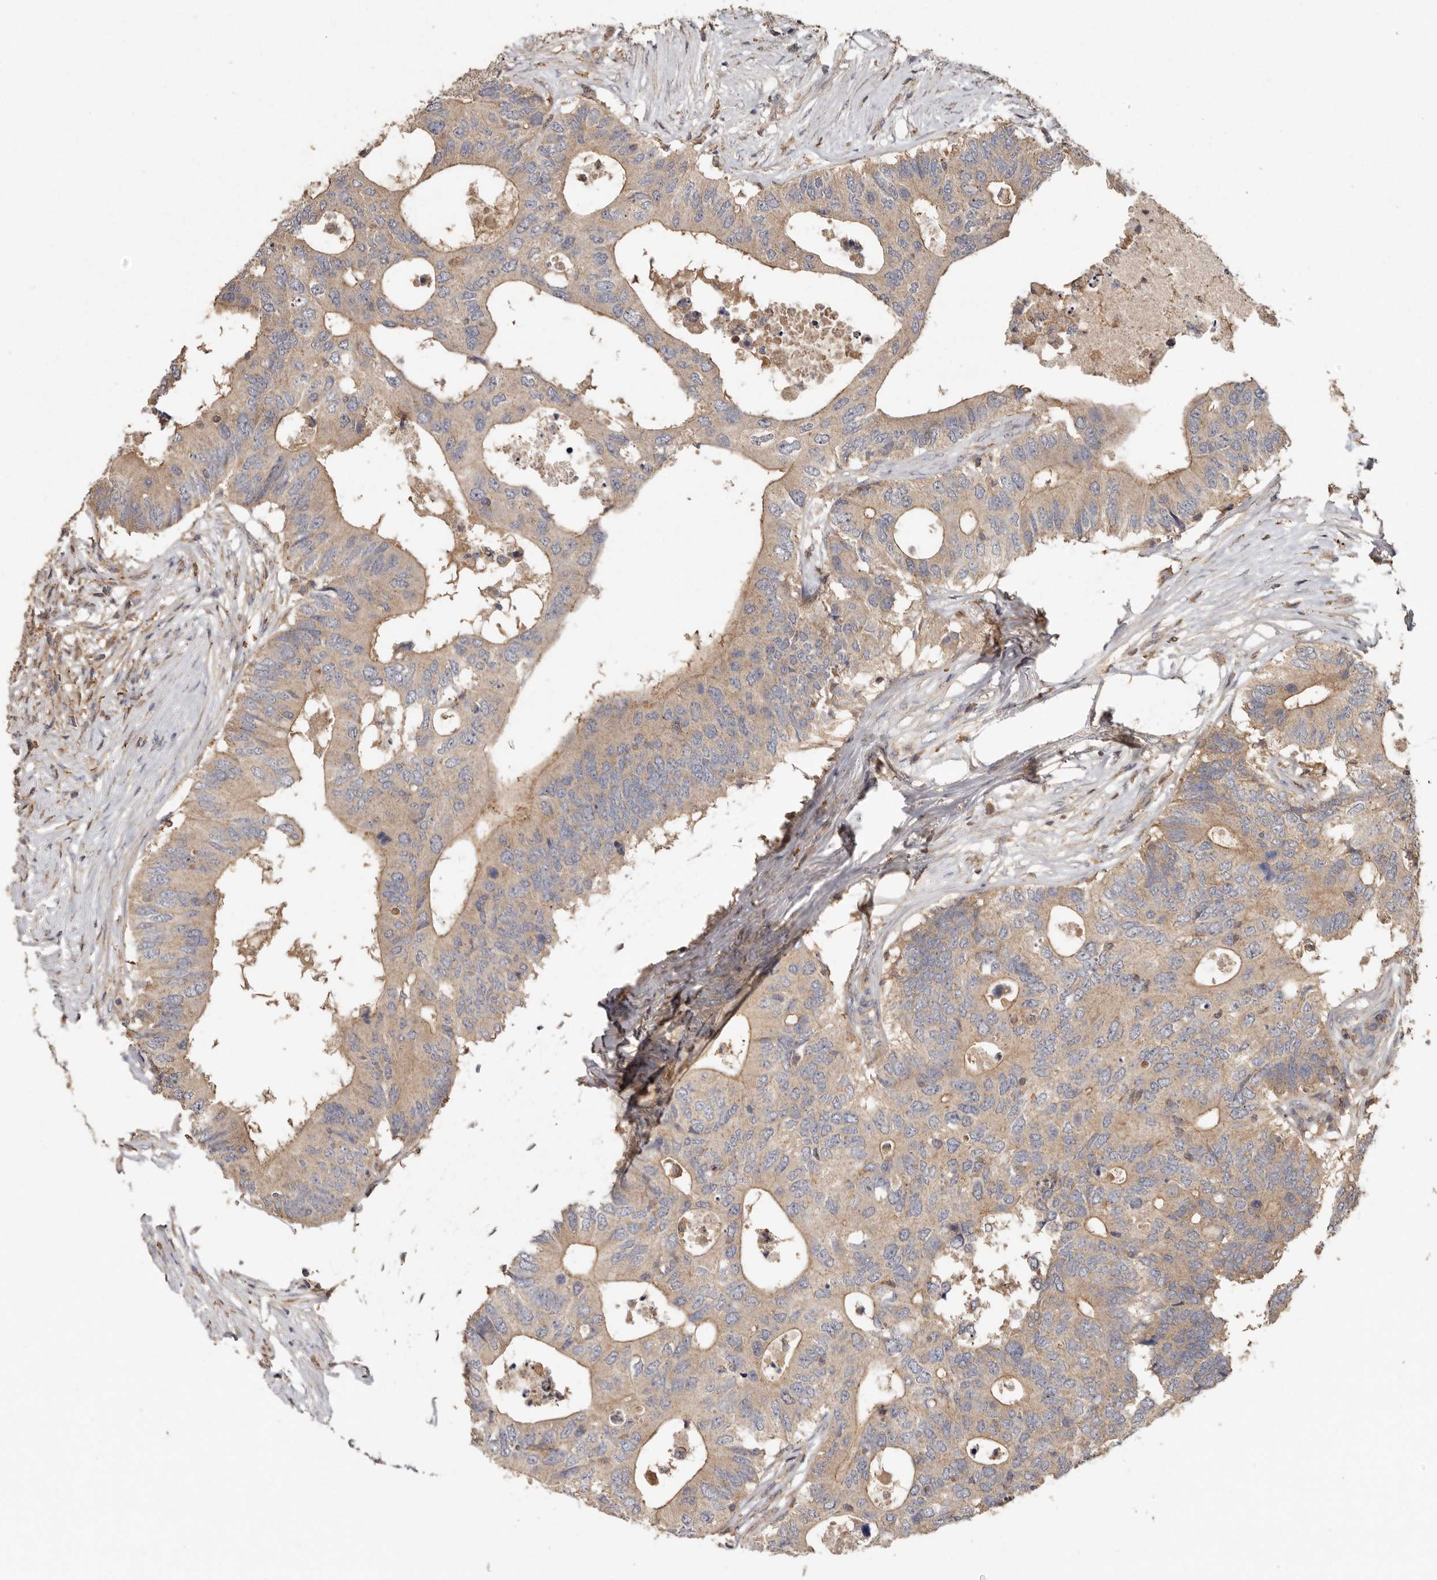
{"staining": {"intensity": "weak", "quantity": ">75%", "location": "cytoplasmic/membranous"}, "tissue": "colorectal cancer", "cell_type": "Tumor cells", "image_type": "cancer", "snomed": [{"axis": "morphology", "description": "Adenocarcinoma, NOS"}, {"axis": "topography", "description": "Colon"}], "caption": "Colorectal cancer (adenocarcinoma) stained with a brown dye demonstrates weak cytoplasmic/membranous positive positivity in approximately >75% of tumor cells.", "gene": "RWDD1", "patient": {"sex": "male", "age": 71}}